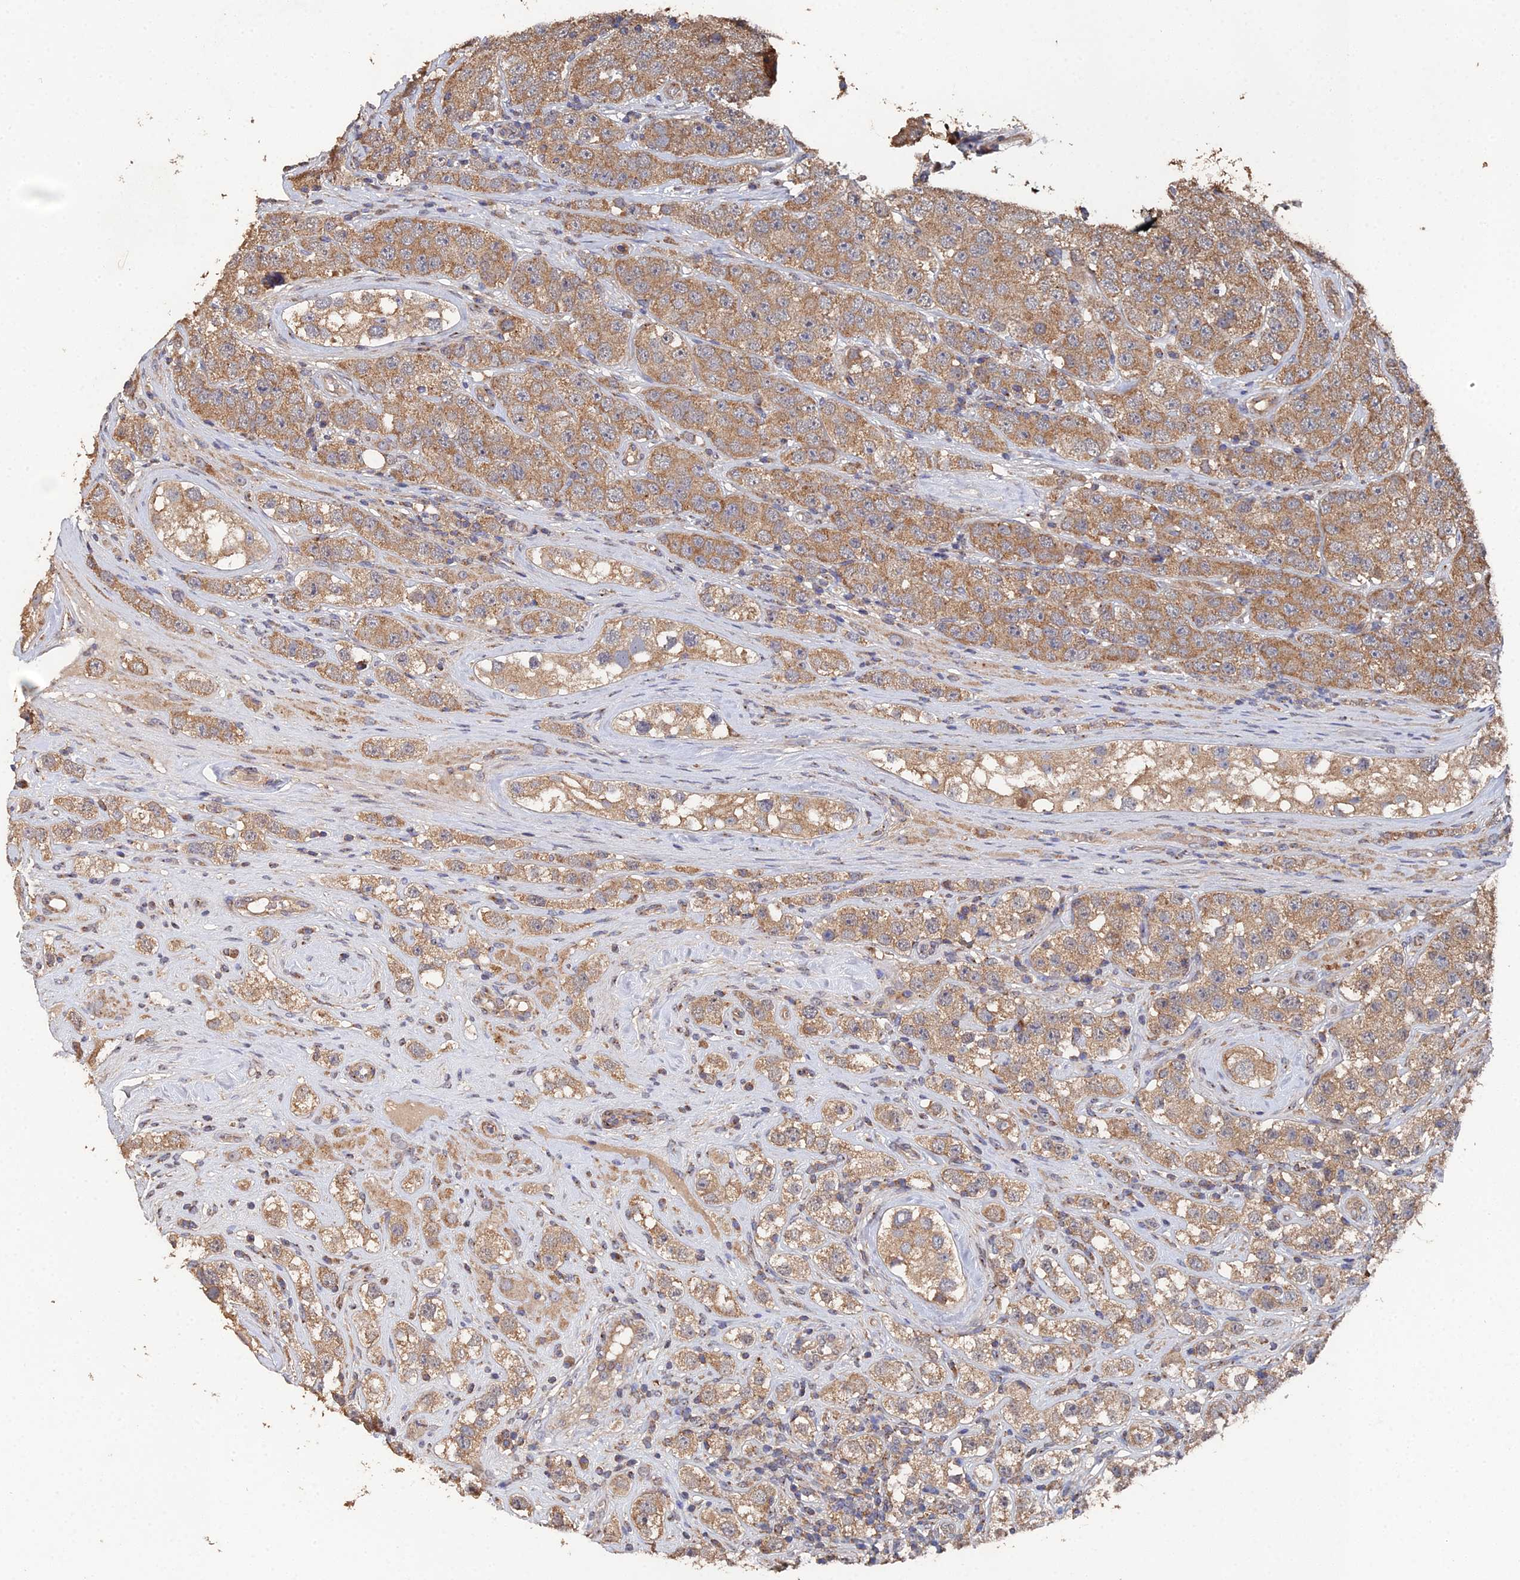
{"staining": {"intensity": "moderate", "quantity": ">75%", "location": "cytoplasmic/membranous"}, "tissue": "testis cancer", "cell_type": "Tumor cells", "image_type": "cancer", "snomed": [{"axis": "morphology", "description": "Seminoma, NOS"}, {"axis": "topography", "description": "Testis"}], "caption": "Testis seminoma was stained to show a protein in brown. There is medium levels of moderate cytoplasmic/membranous expression in approximately >75% of tumor cells.", "gene": "SPANXN4", "patient": {"sex": "male", "age": 28}}